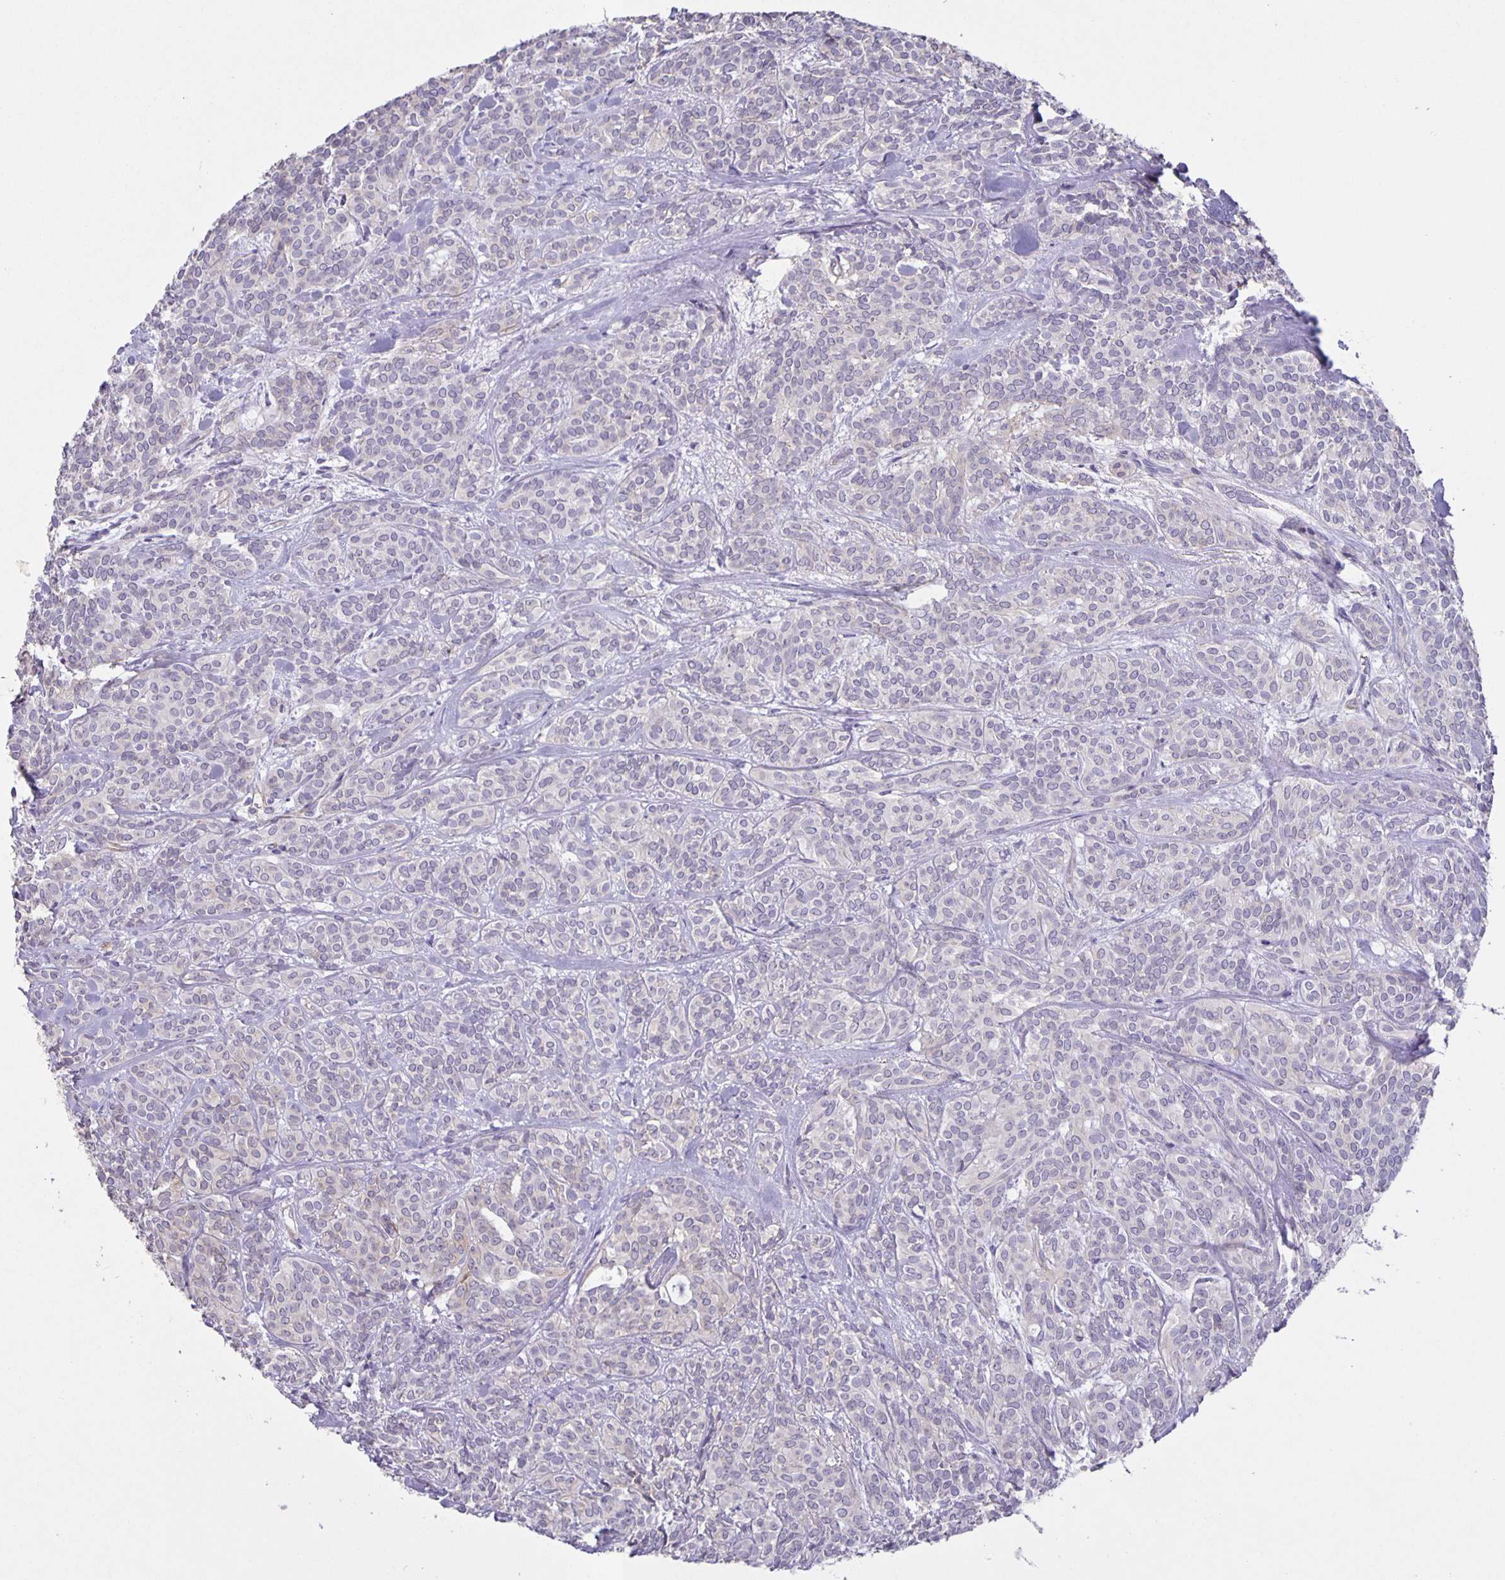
{"staining": {"intensity": "negative", "quantity": "none", "location": "none"}, "tissue": "head and neck cancer", "cell_type": "Tumor cells", "image_type": "cancer", "snomed": [{"axis": "morphology", "description": "Adenocarcinoma, NOS"}, {"axis": "topography", "description": "Head-Neck"}], "caption": "This is a photomicrograph of immunohistochemistry (IHC) staining of head and neck cancer (adenocarcinoma), which shows no staining in tumor cells. Nuclei are stained in blue.", "gene": "SRCIN1", "patient": {"sex": "female", "age": 57}}